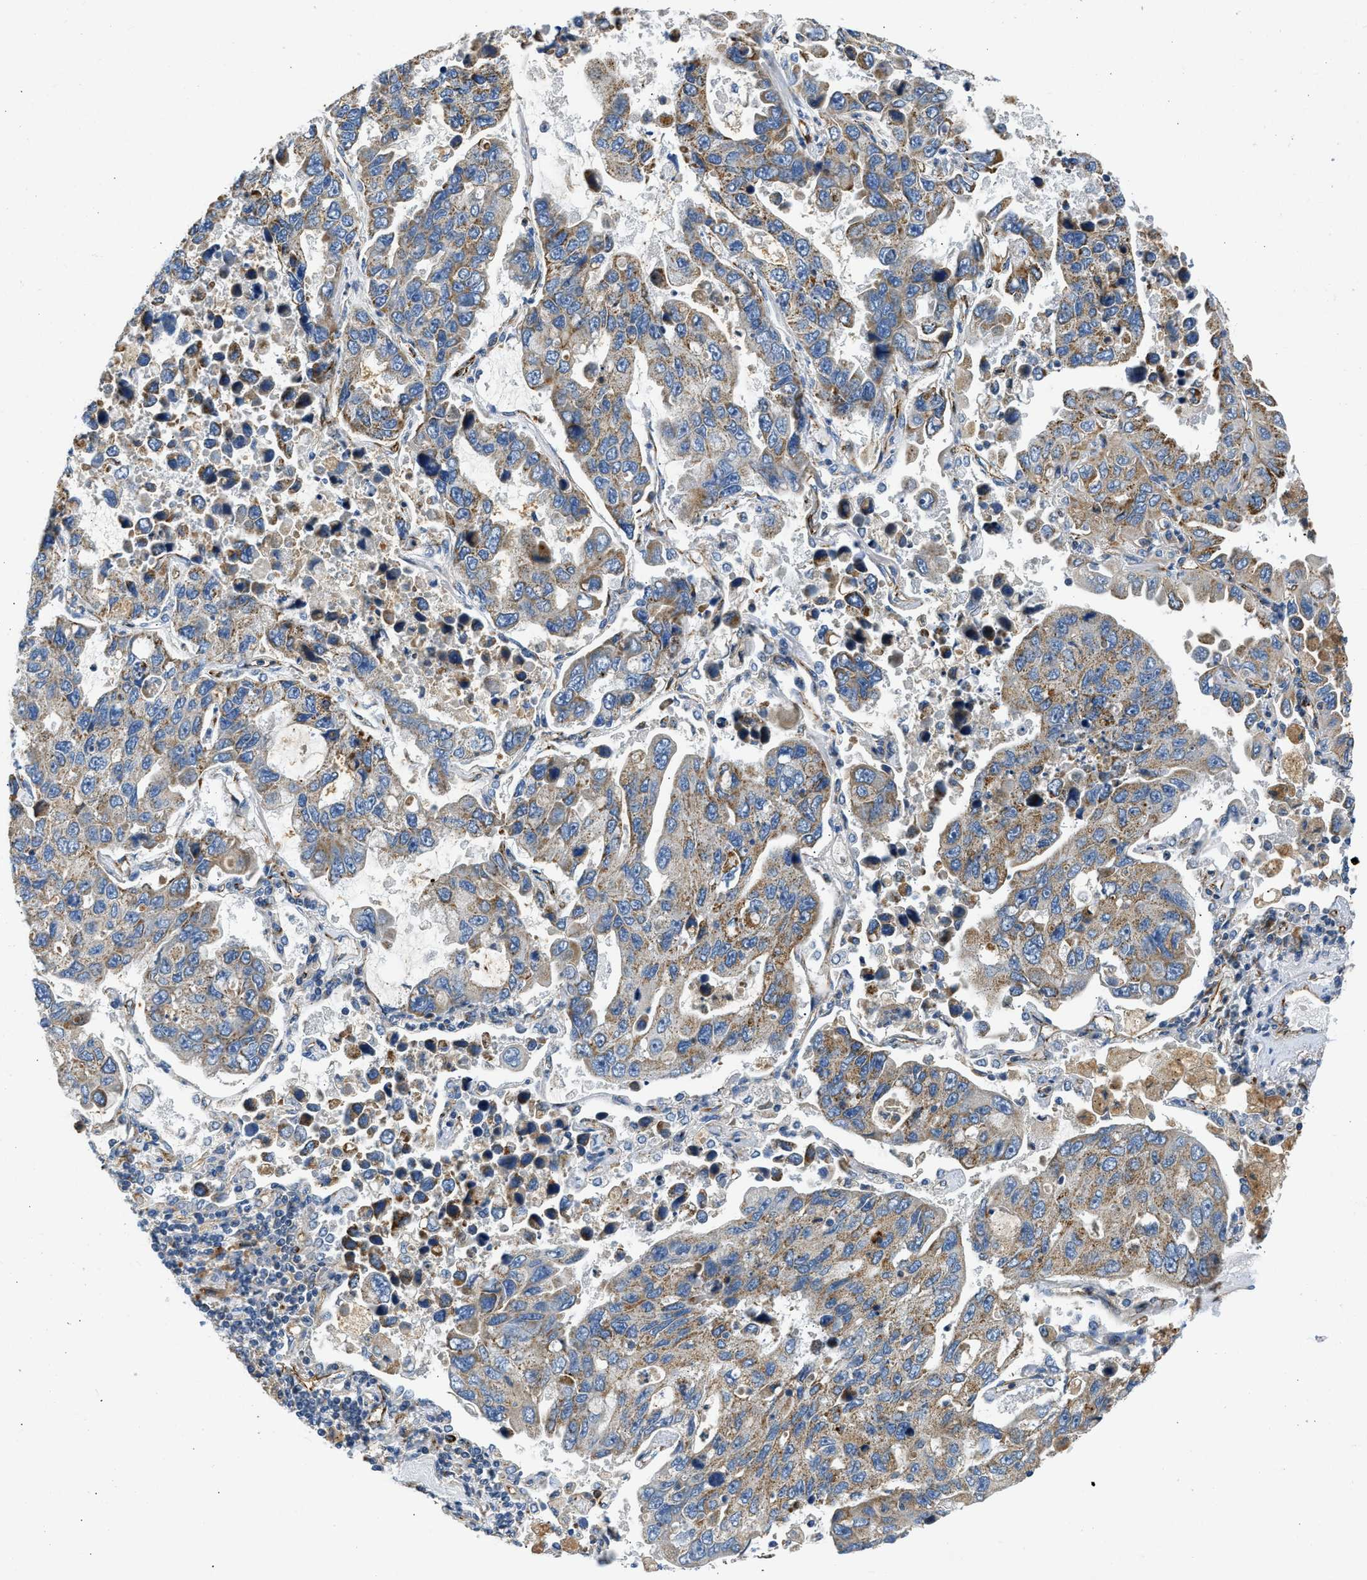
{"staining": {"intensity": "moderate", "quantity": "25%-75%", "location": "cytoplasmic/membranous"}, "tissue": "lung cancer", "cell_type": "Tumor cells", "image_type": "cancer", "snomed": [{"axis": "morphology", "description": "Adenocarcinoma, NOS"}, {"axis": "topography", "description": "Lung"}], "caption": "A brown stain shows moderate cytoplasmic/membranous staining of a protein in lung adenocarcinoma tumor cells.", "gene": "ULK4", "patient": {"sex": "male", "age": 64}}